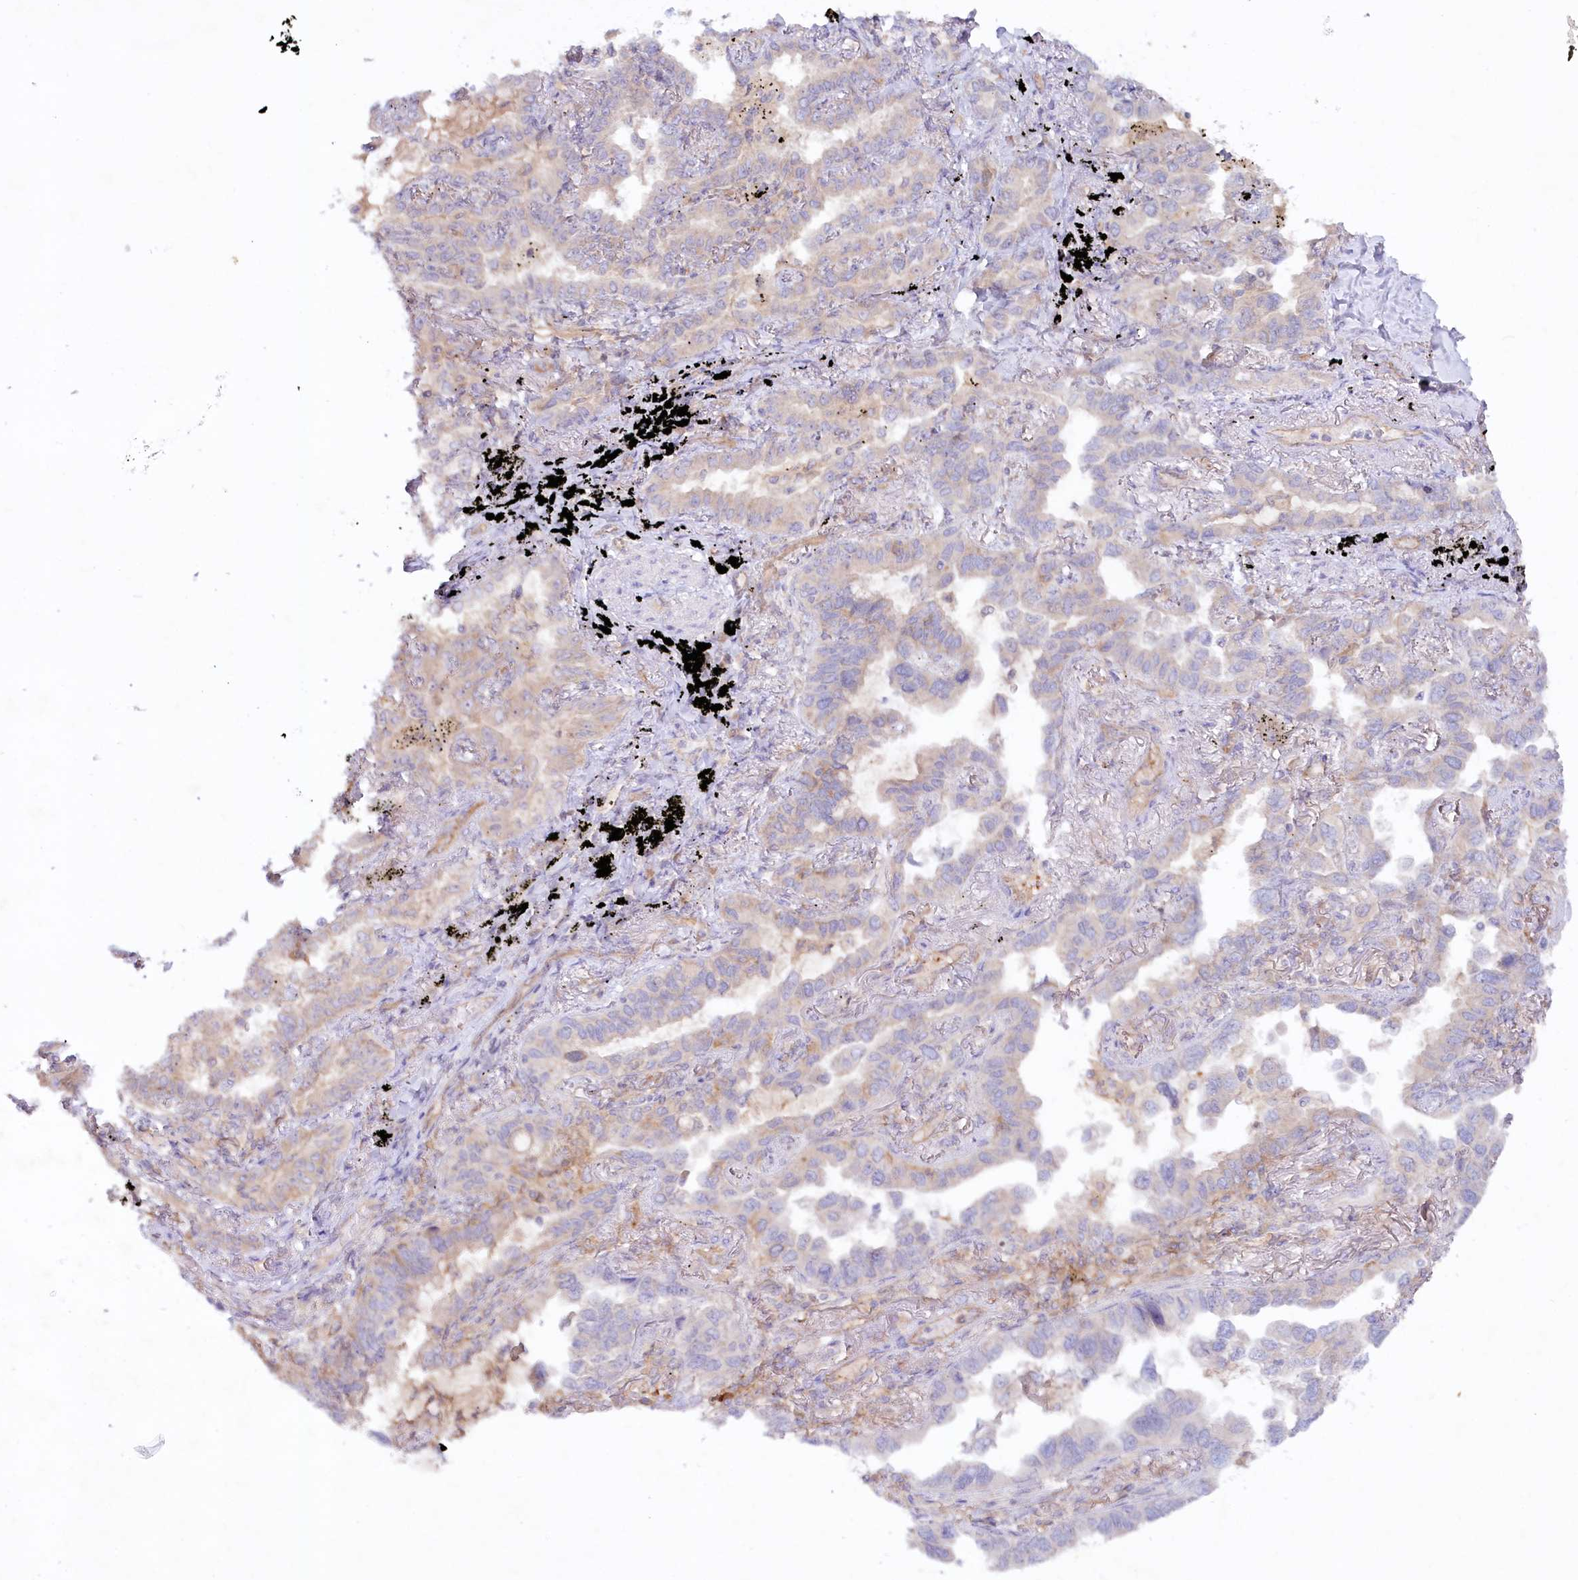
{"staining": {"intensity": "negative", "quantity": "none", "location": "none"}, "tissue": "lung cancer", "cell_type": "Tumor cells", "image_type": "cancer", "snomed": [{"axis": "morphology", "description": "Adenocarcinoma, NOS"}, {"axis": "topography", "description": "Lung"}], "caption": "Immunohistochemistry histopathology image of lung adenocarcinoma stained for a protein (brown), which displays no staining in tumor cells. (DAB immunohistochemistry visualized using brightfield microscopy, high magnification).", "gene": "TNIP1", "patient": {"sex": "male", "age": 67}}